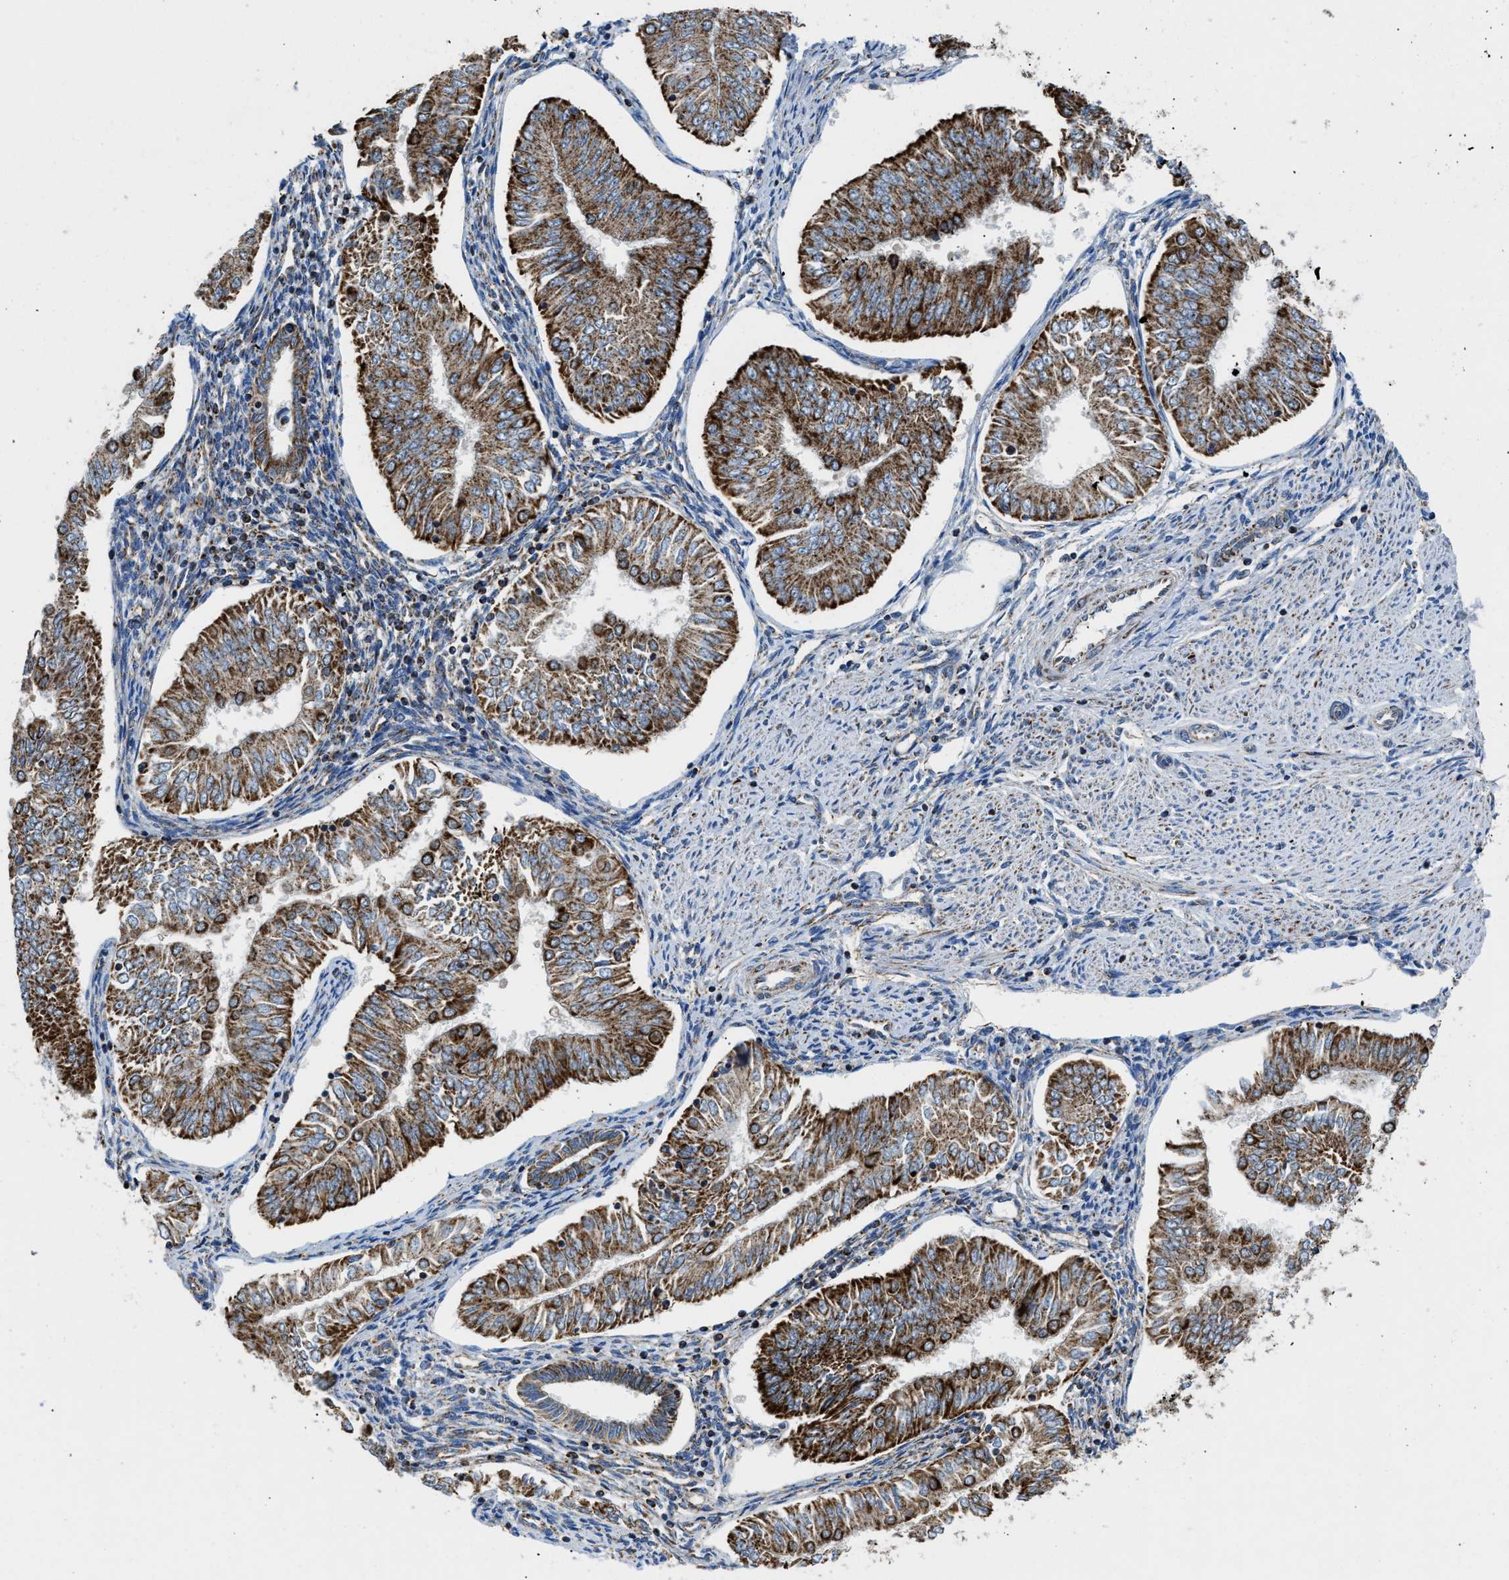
{"staining": {"intensity": "strong", "quantity": ">75%", "location": "cytoplasmic/membranous"}, "tissue": "endometrial cancer", "cell_type": "Tumor cells", "image_type": "cancer", "snomed": [{"axis": "morphology", "description": "Adenocarcinoma, NOS"}, {"axis": "topography", "description": "Endometrium"}], "caption": "DAB (3,3'-diaminobenzidine) immunohistochemical staining of endometrial cancer displays strong cytoplasmic/membranous protein staining in approximately >75% of tumor cells.", "gene": "STK33", "patient": {"sex": "female", "age": 53}}